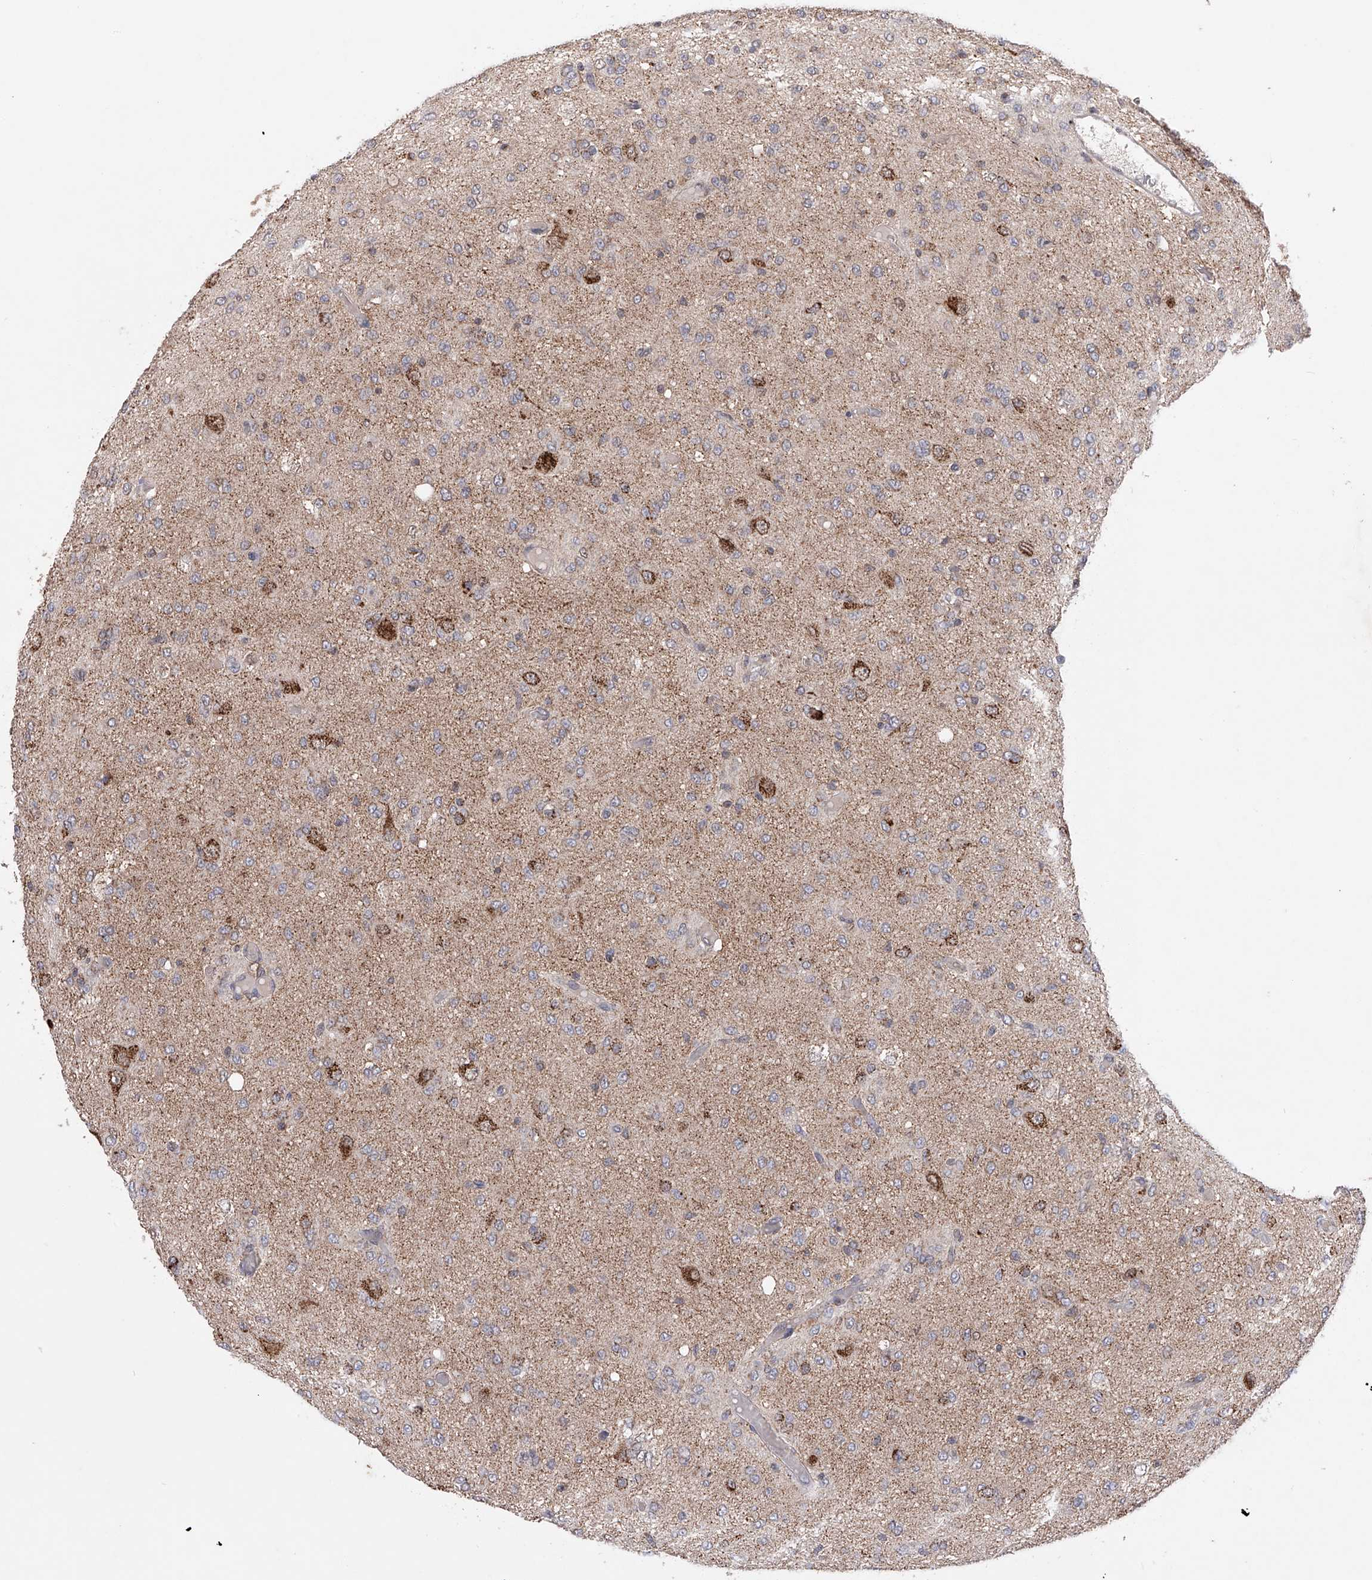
{"staining": {"intensity": "weak", "quantity": ">75%", "location": "cytoplasmic/membranous"}, "tissue": "glioma", "cell_type": "Tumor cells", "image_type": "cancer", "snomed": [{"axis": "morphology", "description": "Glioma, malignant, High grade"}, {"axis": "topography", "description": "Brain"}], "caption": "Human malignant glioma (high-grade) stained with a protein marker demonstrates weak staining in tumor cells.", "gene": "SDHAF4", "patient": {"sex": "female", "age": 59}}